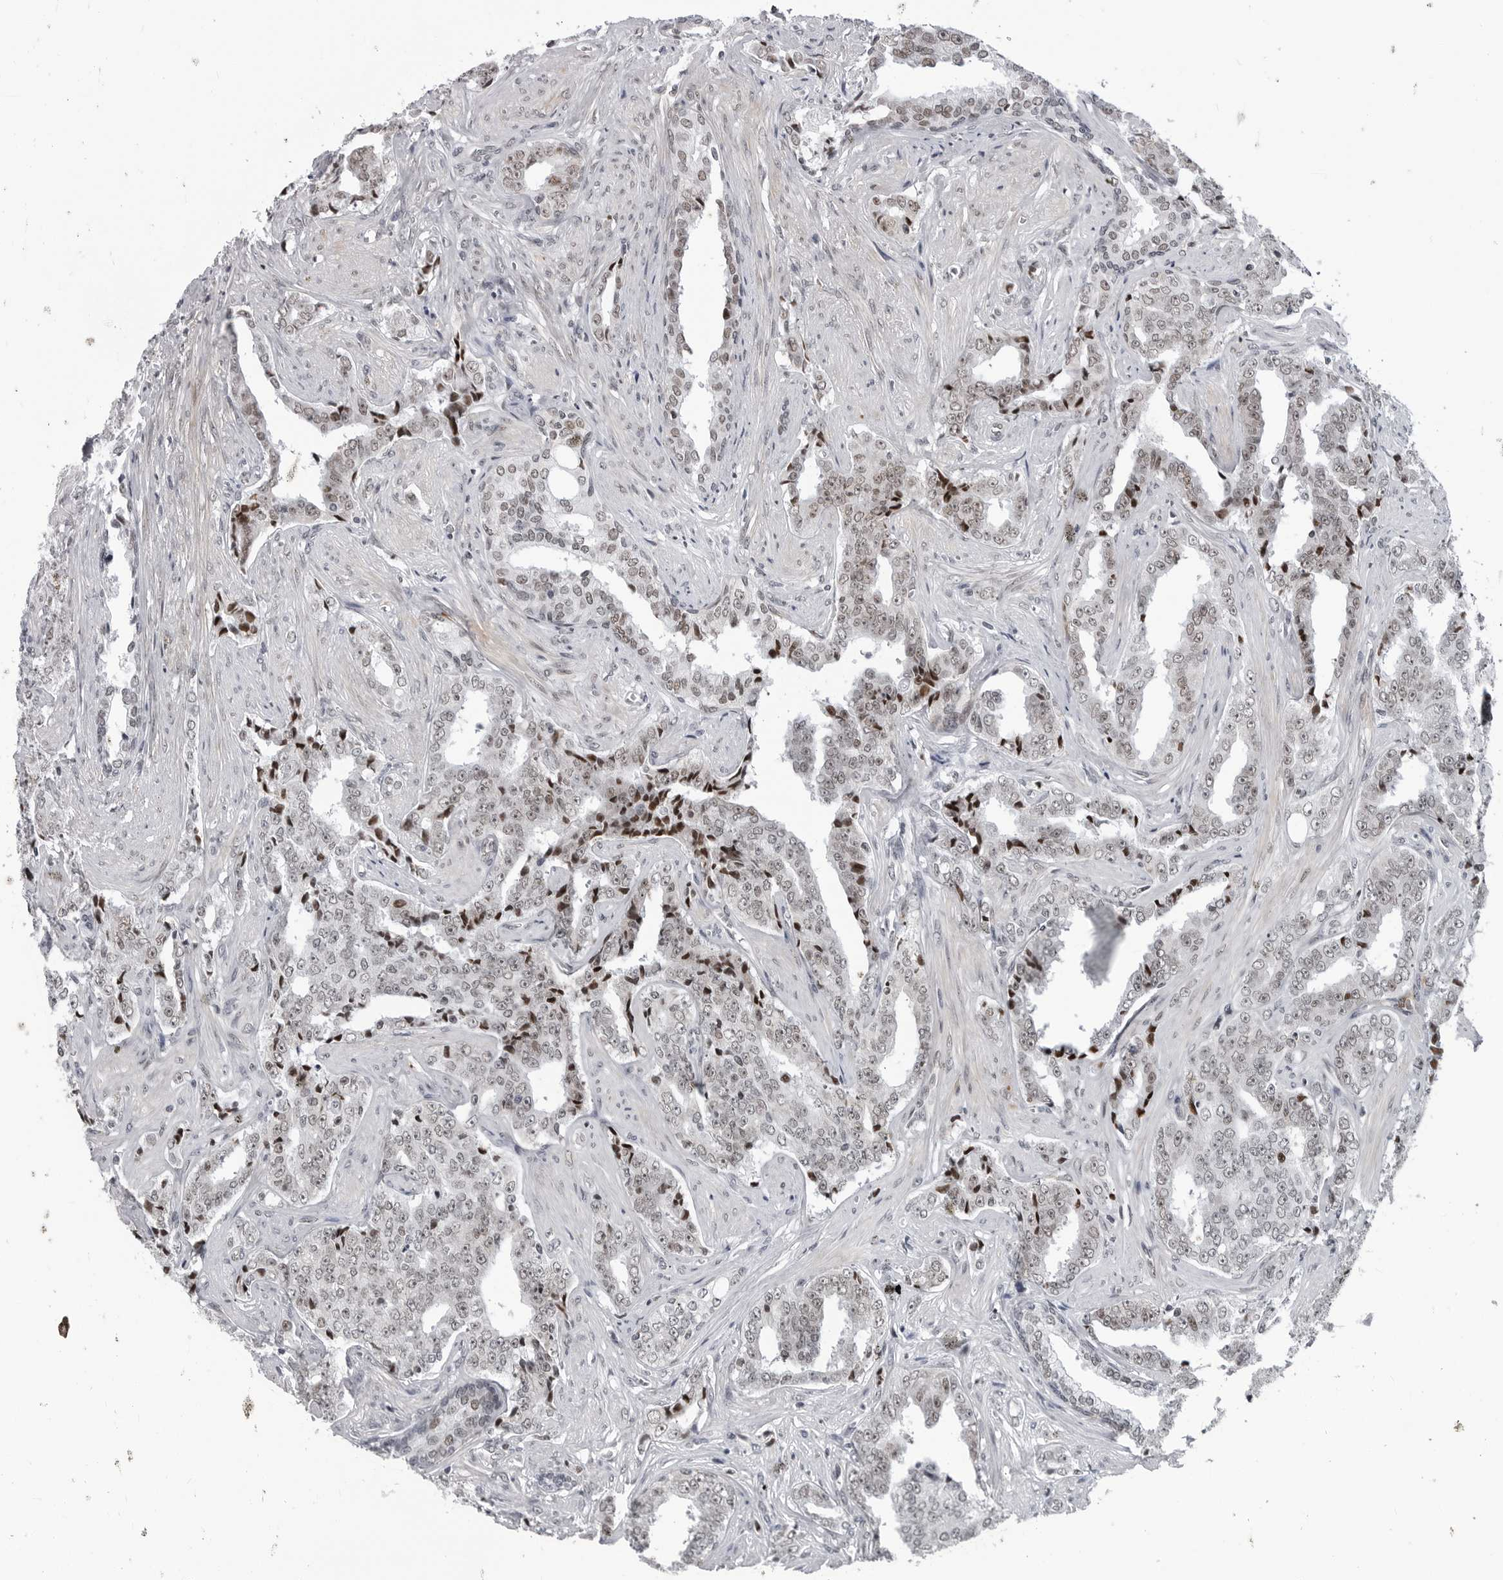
{"staining": {"intensity": "weak", "quantity": "<25%", "location": "nuclear"}, "tissue": "prostate cancer", "cell_type": "Tumor cells", "image_type": "cancer", "snomed": [{"axis": "morphology", "description": "Adenocarcinoma, High grade"}, {"axis": "topography", "description": "Prostate"}], "caption": "Tumor cells show no significant protein expression in adenocarcinoma (high-grade) (prostate).", "gene": "RNF26", "patient": {"sex": "male", "age": 71}}